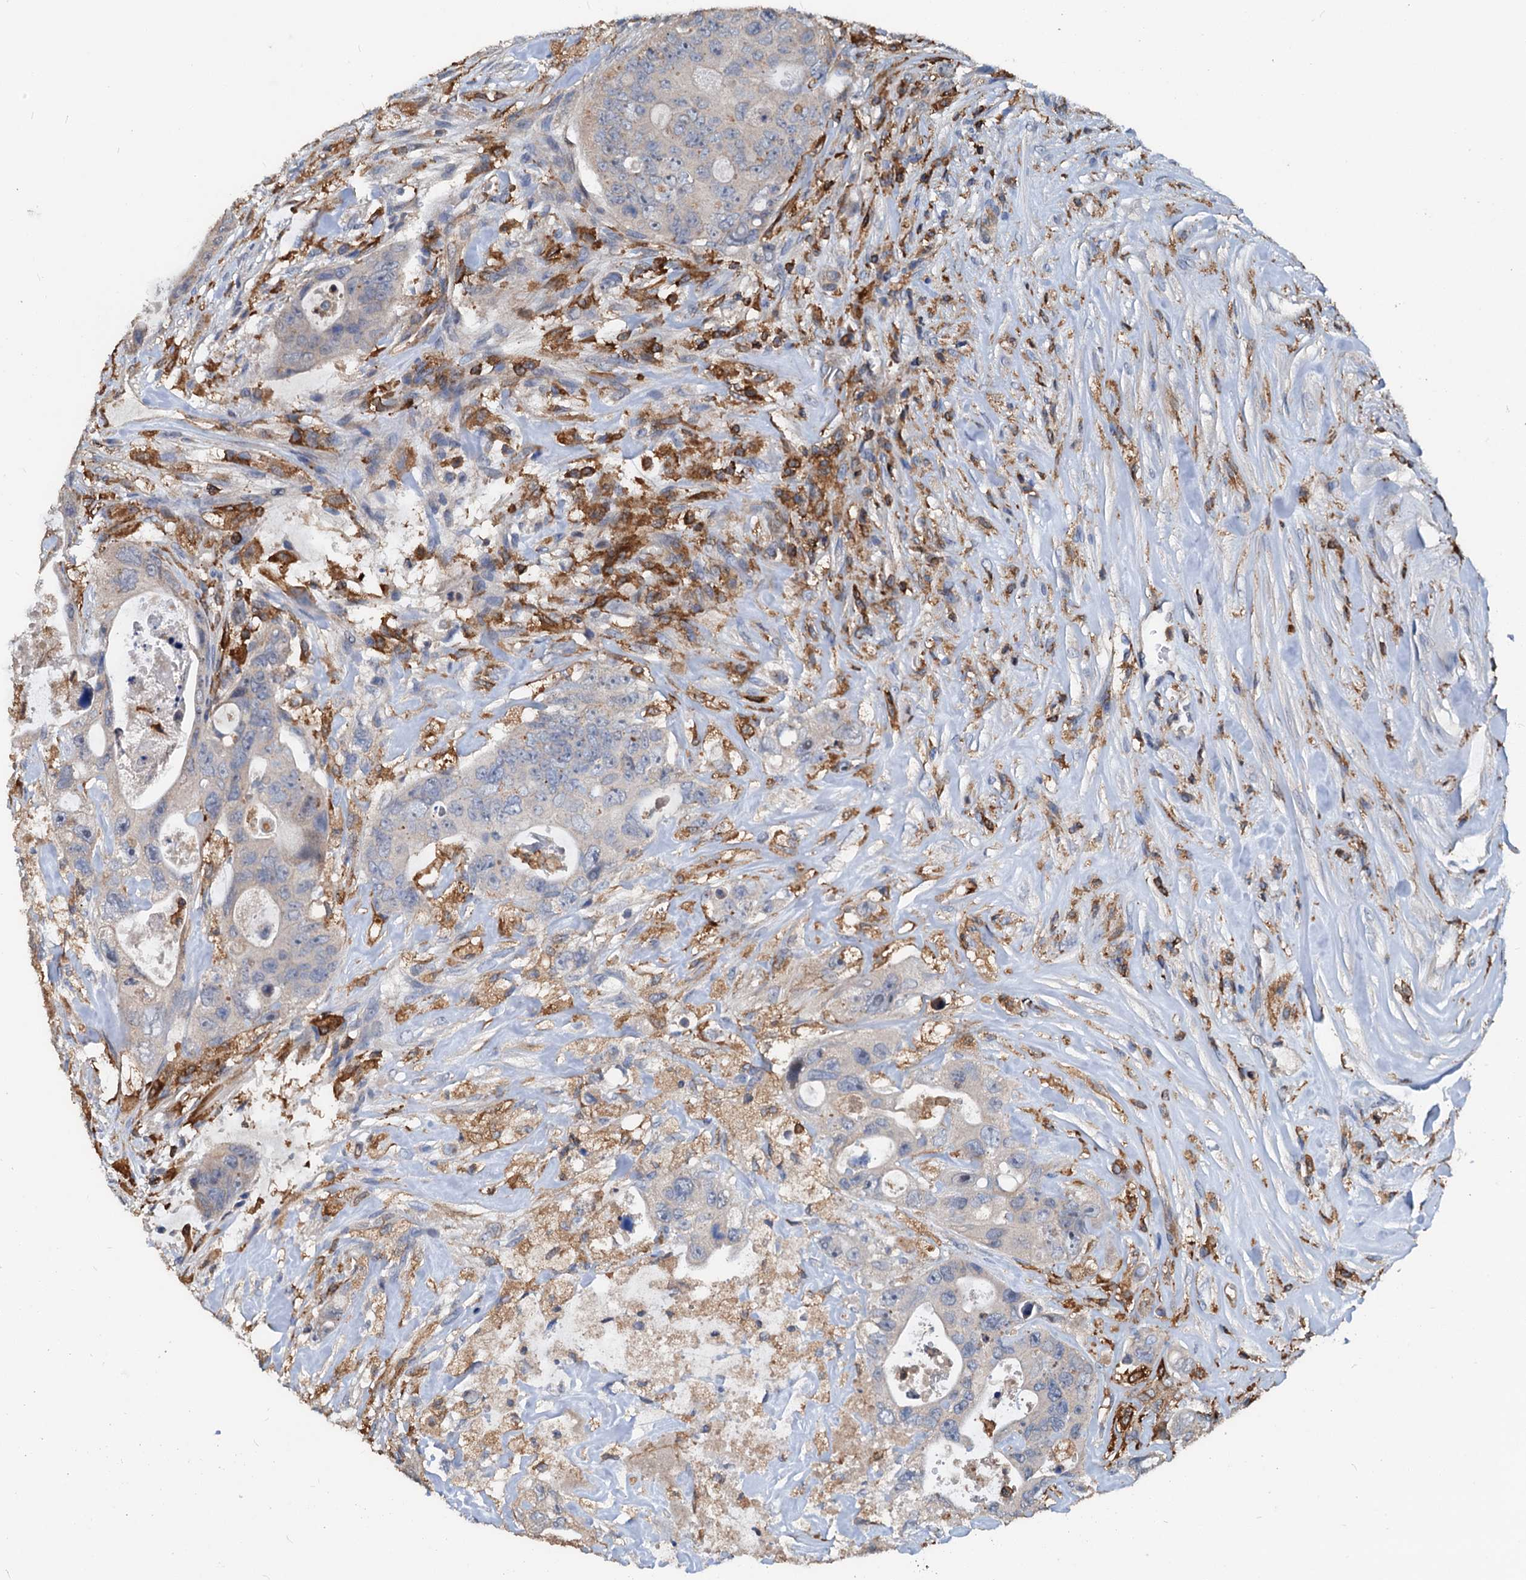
{"staining": {"intensity": "negative", "quantity": "none", "location": "none"}, "tissue": "colorectal cancer", "cell_type": "Tumor cells", "image_type": "cancer", "snomed": [{"axis": "morphology", "description": "Adenocarcinoma, NOS"}, {"axis": "topography", "description": "Colon"}], "caption": "This is a micrograph of immunohistochemistry staining of colorectal adenocarcinoma, which shows no staining in tumor cells.", "gene": "LCP2", "patient": {"sex": "female", "age": 46}}